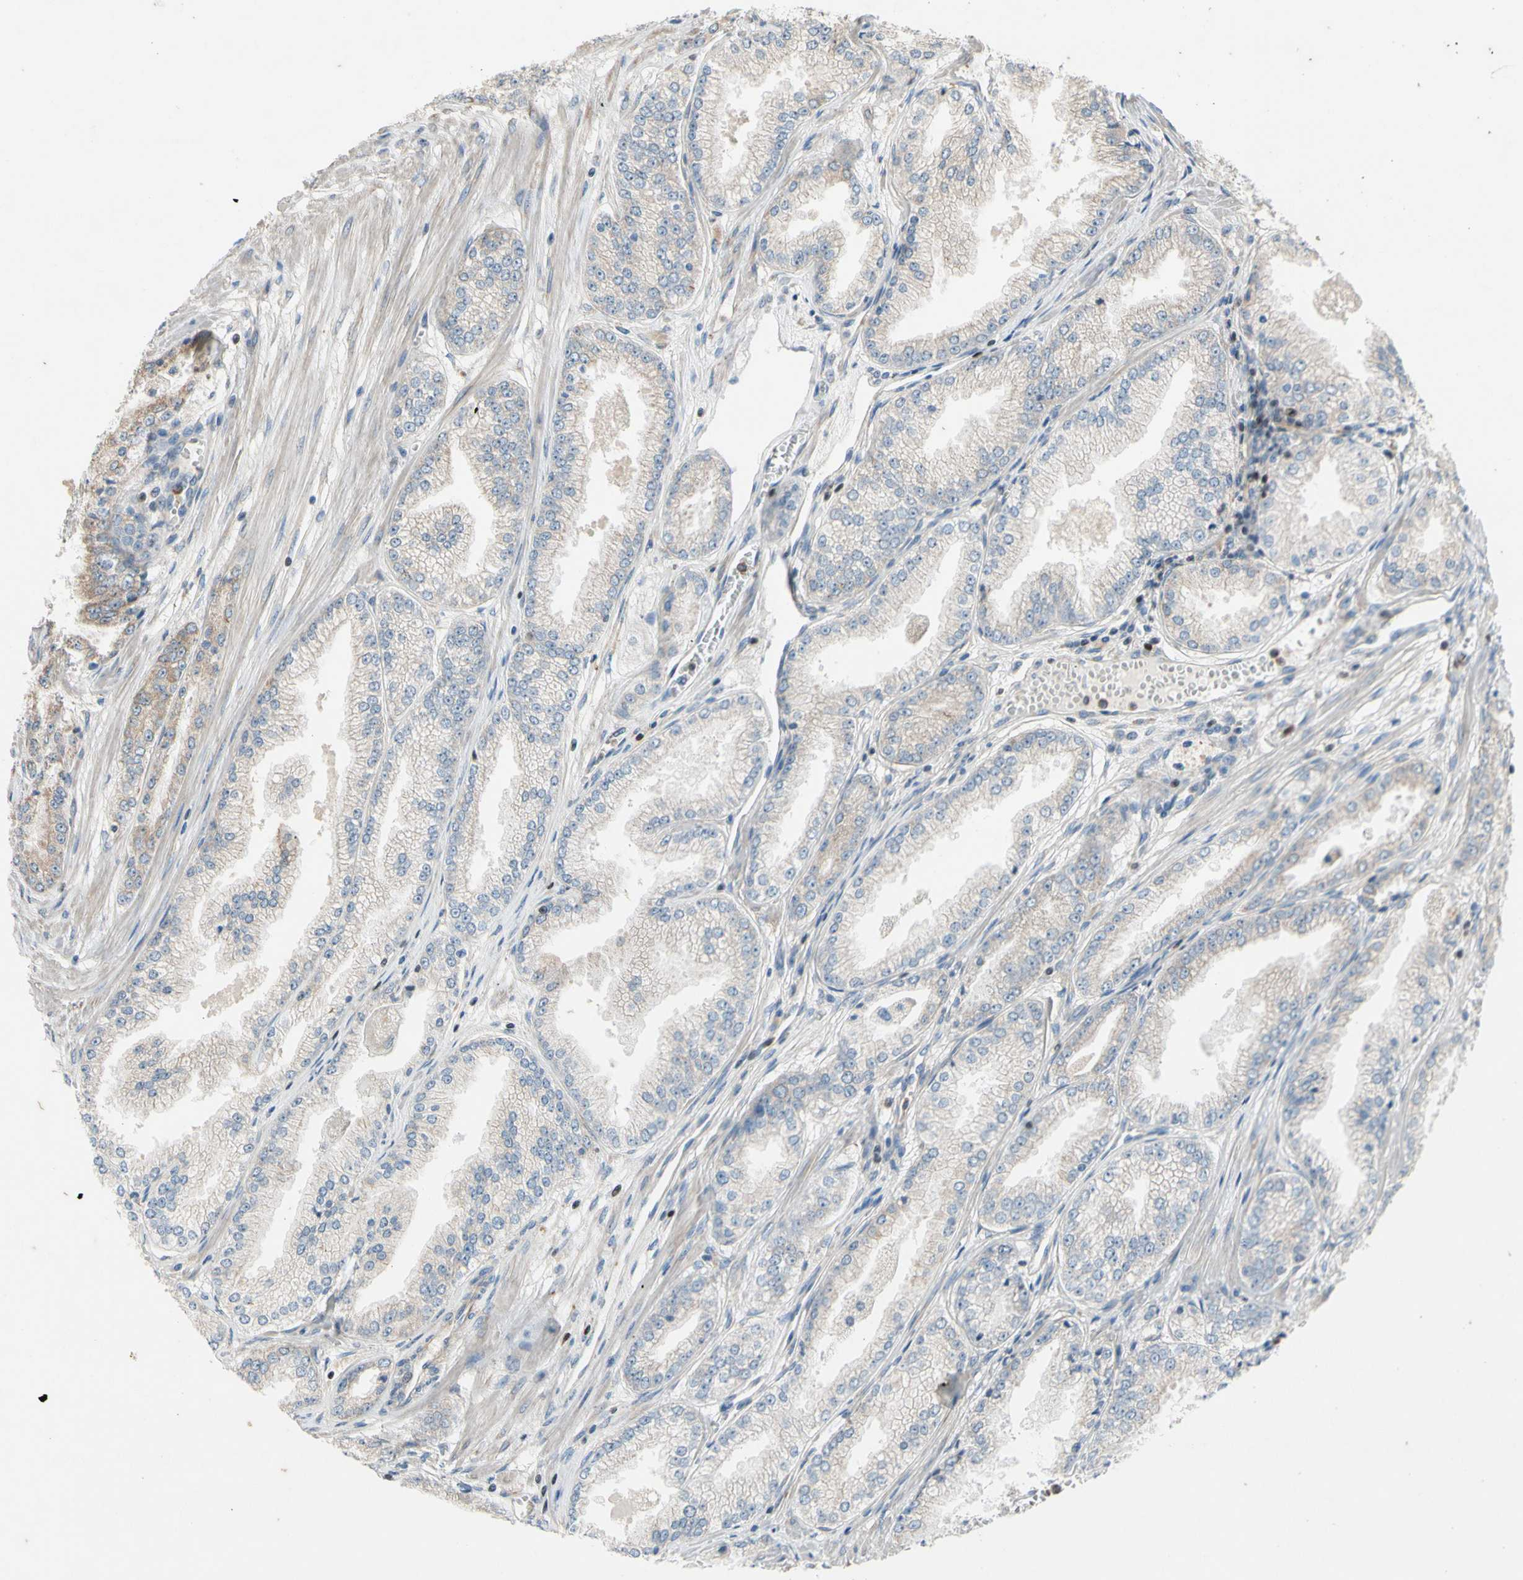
{"staining": {"intensity": "negative", "quantity": "none", "location": "none"}, "tissue": "prostate cancer", "cell_type": "Tumor cells", "image_type": "cancer", "snomed": [{"axis": "morphology", "description": "Adenocarcinoma, High grade"}, {"axis": "topography", "description": "Prostate"}], "caption": "This is a micrograph of IHC staining of prostate adenocarcinoma (high-grade), which shows no expression in tumor cells. (Brightfield microscopy of DAB immunohistochemistry at high magnification).", "gene": "TBX21", "patient": {"sex": "male", "age": 61}}